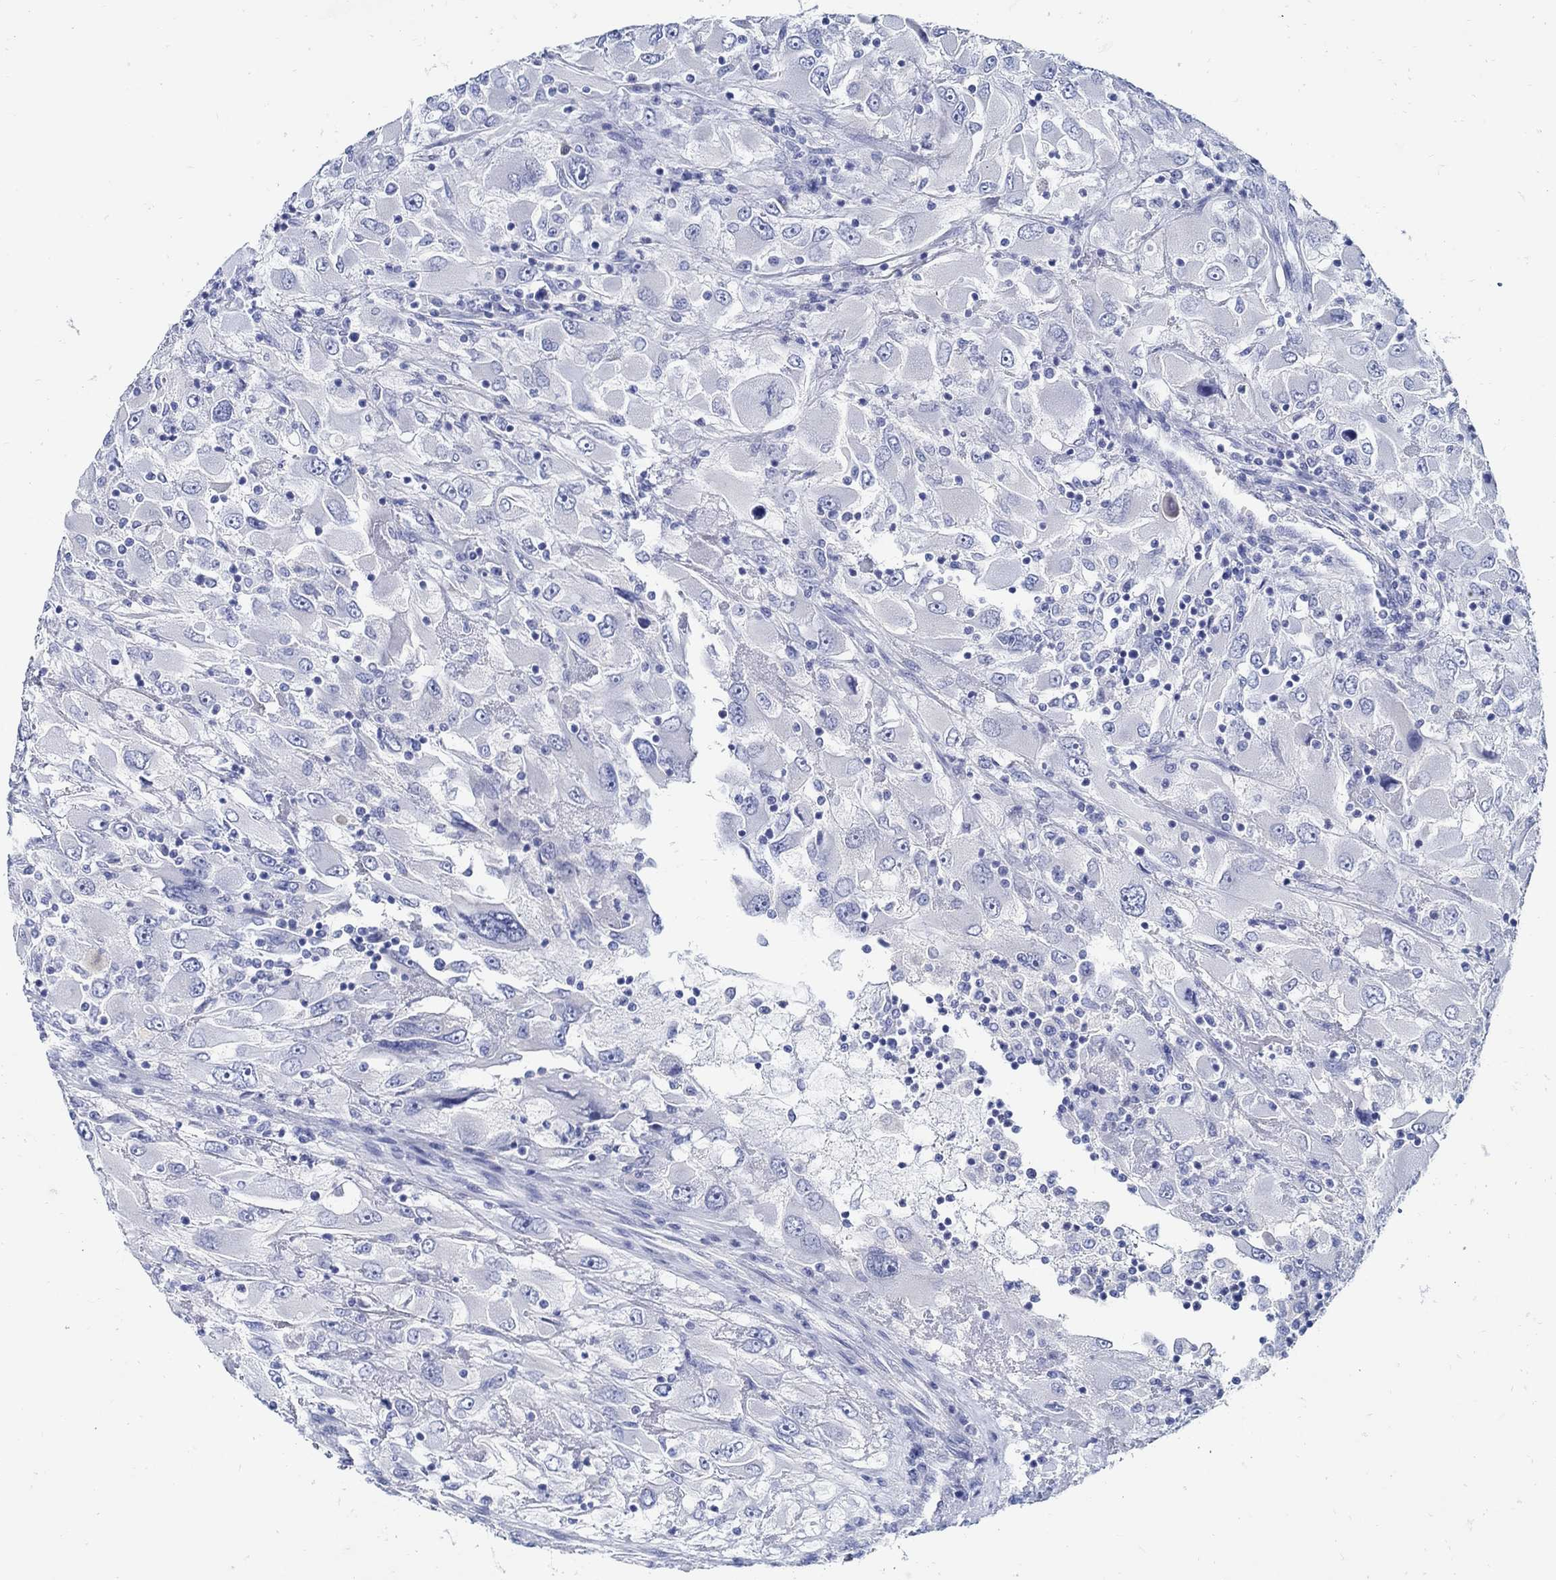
{"staining": {"intensity": "negative", "quantity": "none", "location": "none"}, "tissue": "renal cancer", "cell_type": "Tumor cells", "image_type": "cancer", "snomed": [{"axis": "morphology", "description": "Adenocarcinoma, NOS"}, {"axis": "topography", "description": "Kidney"}], "caption": "Immunohistochemical staining of adenocarcinoma (renal) reveals no significant staining in tumor cells. (DAB (3,3'-diaminobenzidine) immunohistochemistry, high magnification).", "gene": "PAX9", "patient": {"sex": "female", "age": 52}}